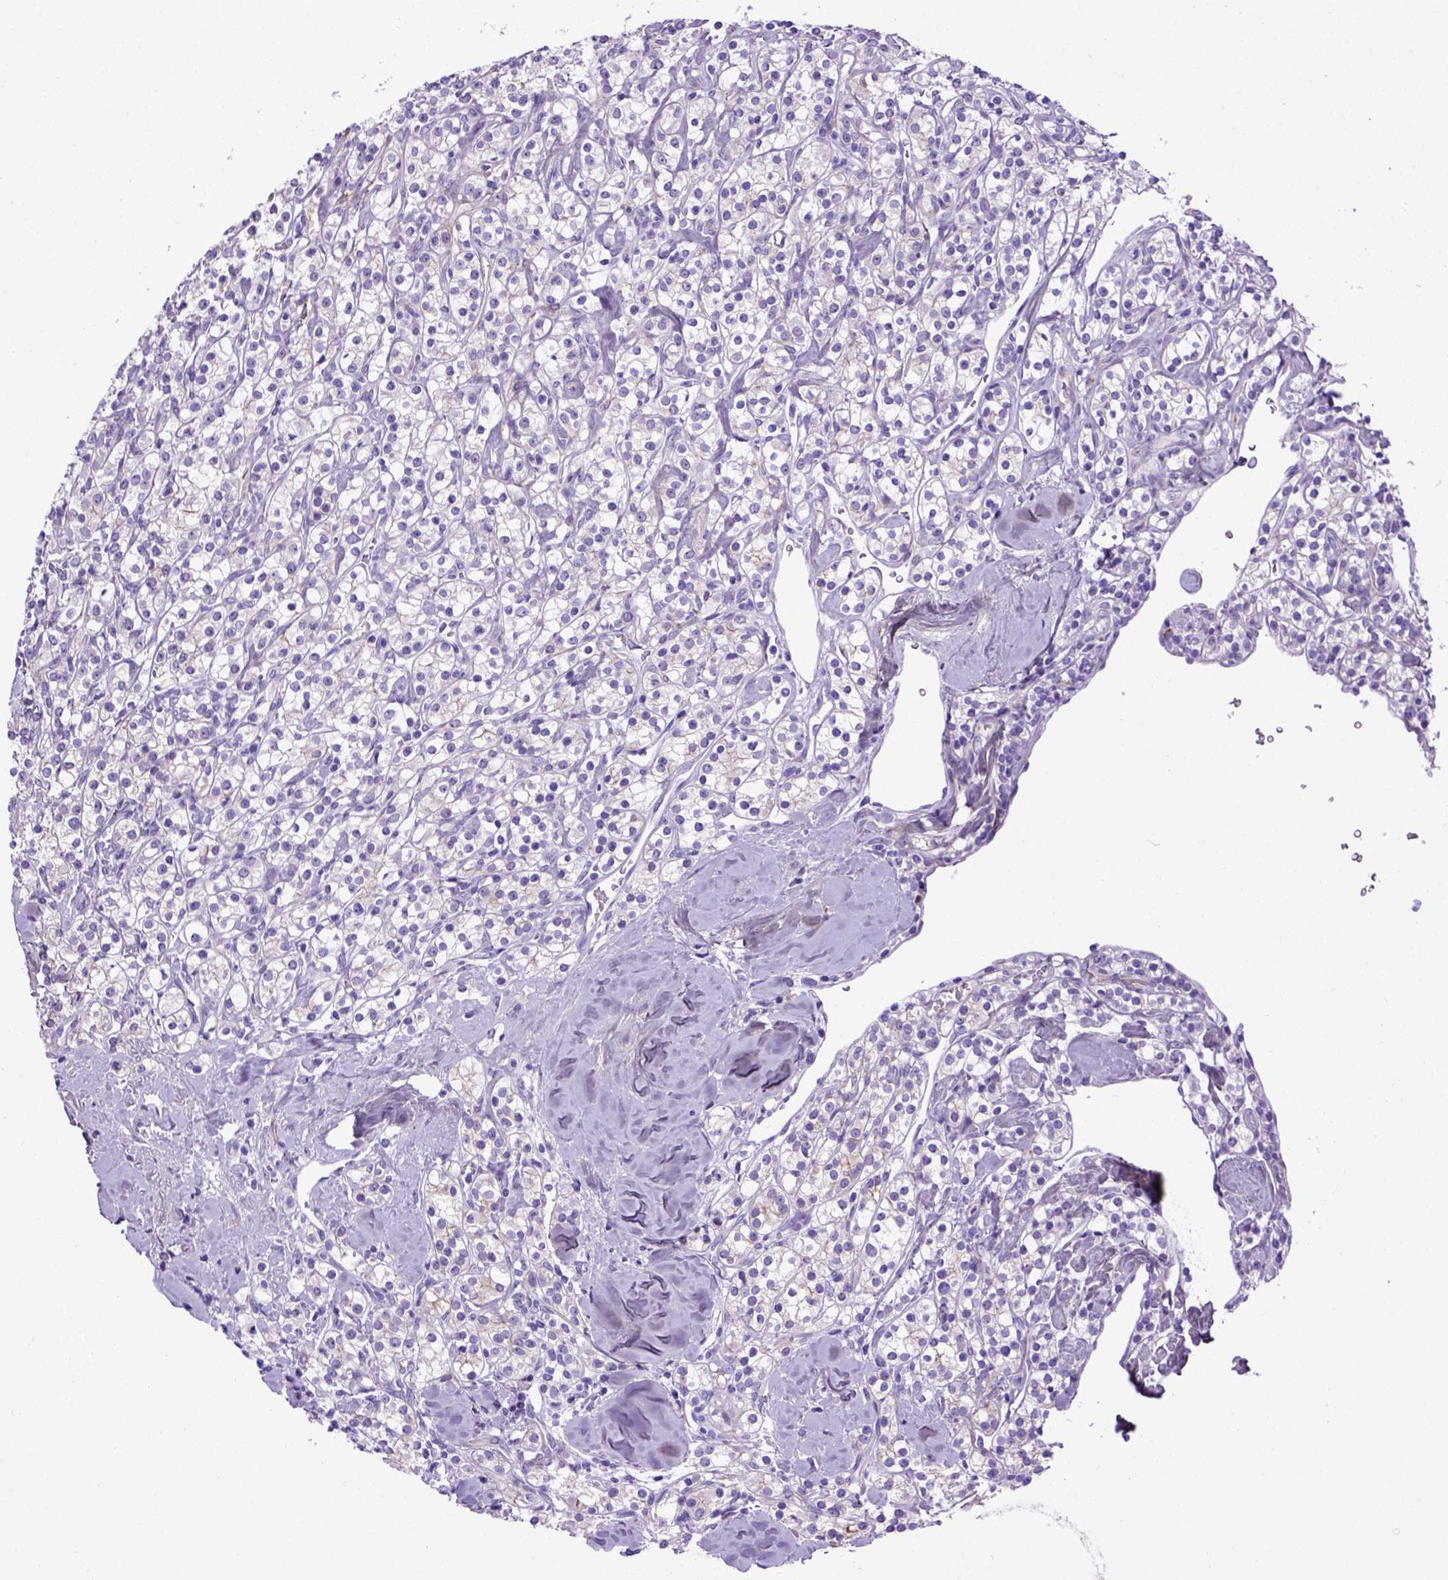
{"staining": {"intensity": "negative", "quantity": "none", "location": "none"}, "tissue": "renal cancer", "cell_type": "Tumor cells", "image_type": "cancer", "snomed": [{"axis": "morphology", "description": "Adenocarcinoma, NOS"}, {"axis": "topography", "description": "Kidney"}], "caption": "Tumor cells show no significant protein positivity in renal adenocarcinoma.", "gene": "ADAM12", "patient": {"sex": "male", "age": 77}}